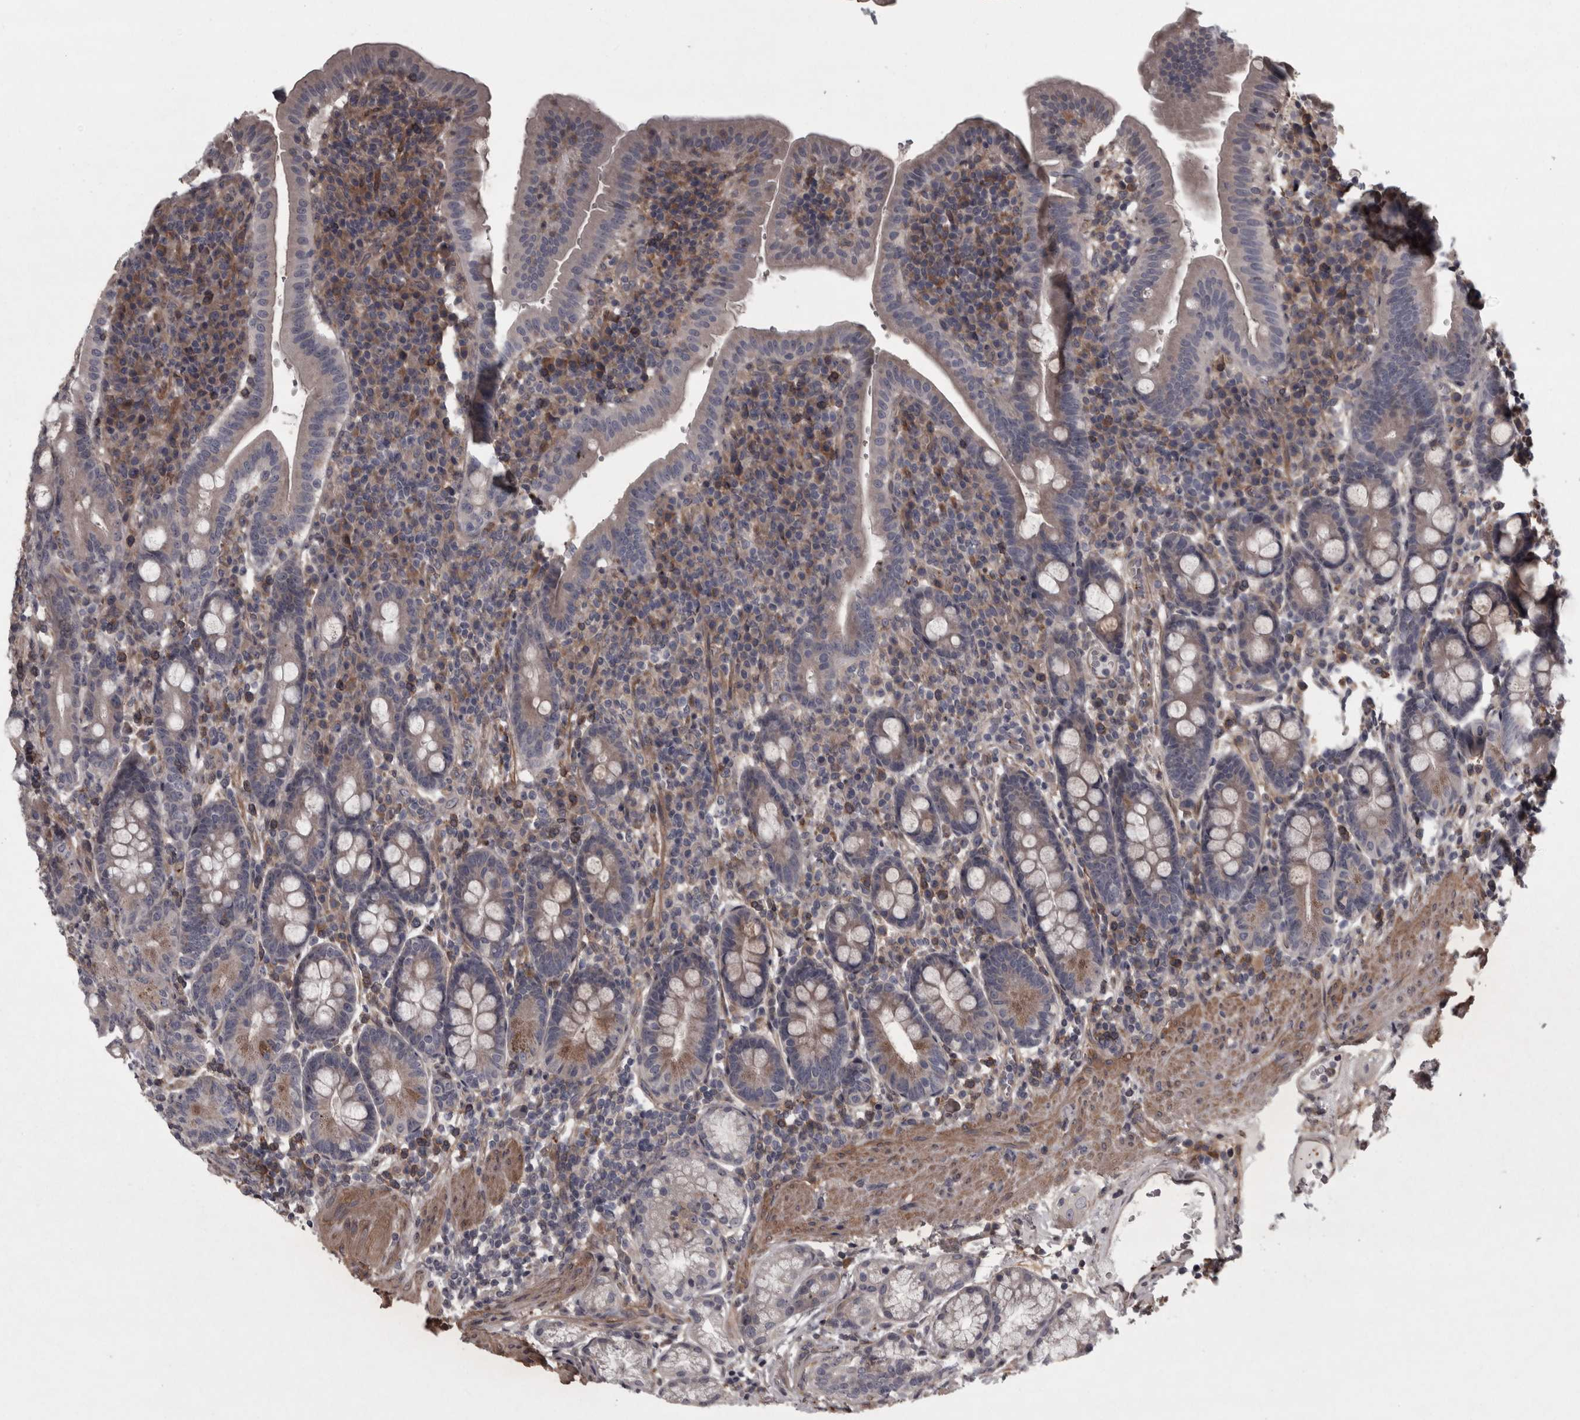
{"staining": {"intensity": "weak", "quantity": "<25%", "location": "cytoplasmic/membranous"}, "tissue": "duodenum", "cell_type": "Glandular cells", "image_type": "normal", "snomed": [{"axis": "morphology", "description": "Normal tissue, NOS"}, {"axis": "morphology", "description": "Adenocarcinoma, NOS"}, {"axis": "topography", "description": "Pancreas"}, {"axis": "topography", "description": "Duodenum"}], "caption": "Immunohistochemical staining of unremarkable duodenum exhibits no significant positivity in glandular cells.", "gene": "RSU1", "patient": {"sex": "male", "age": 50}}